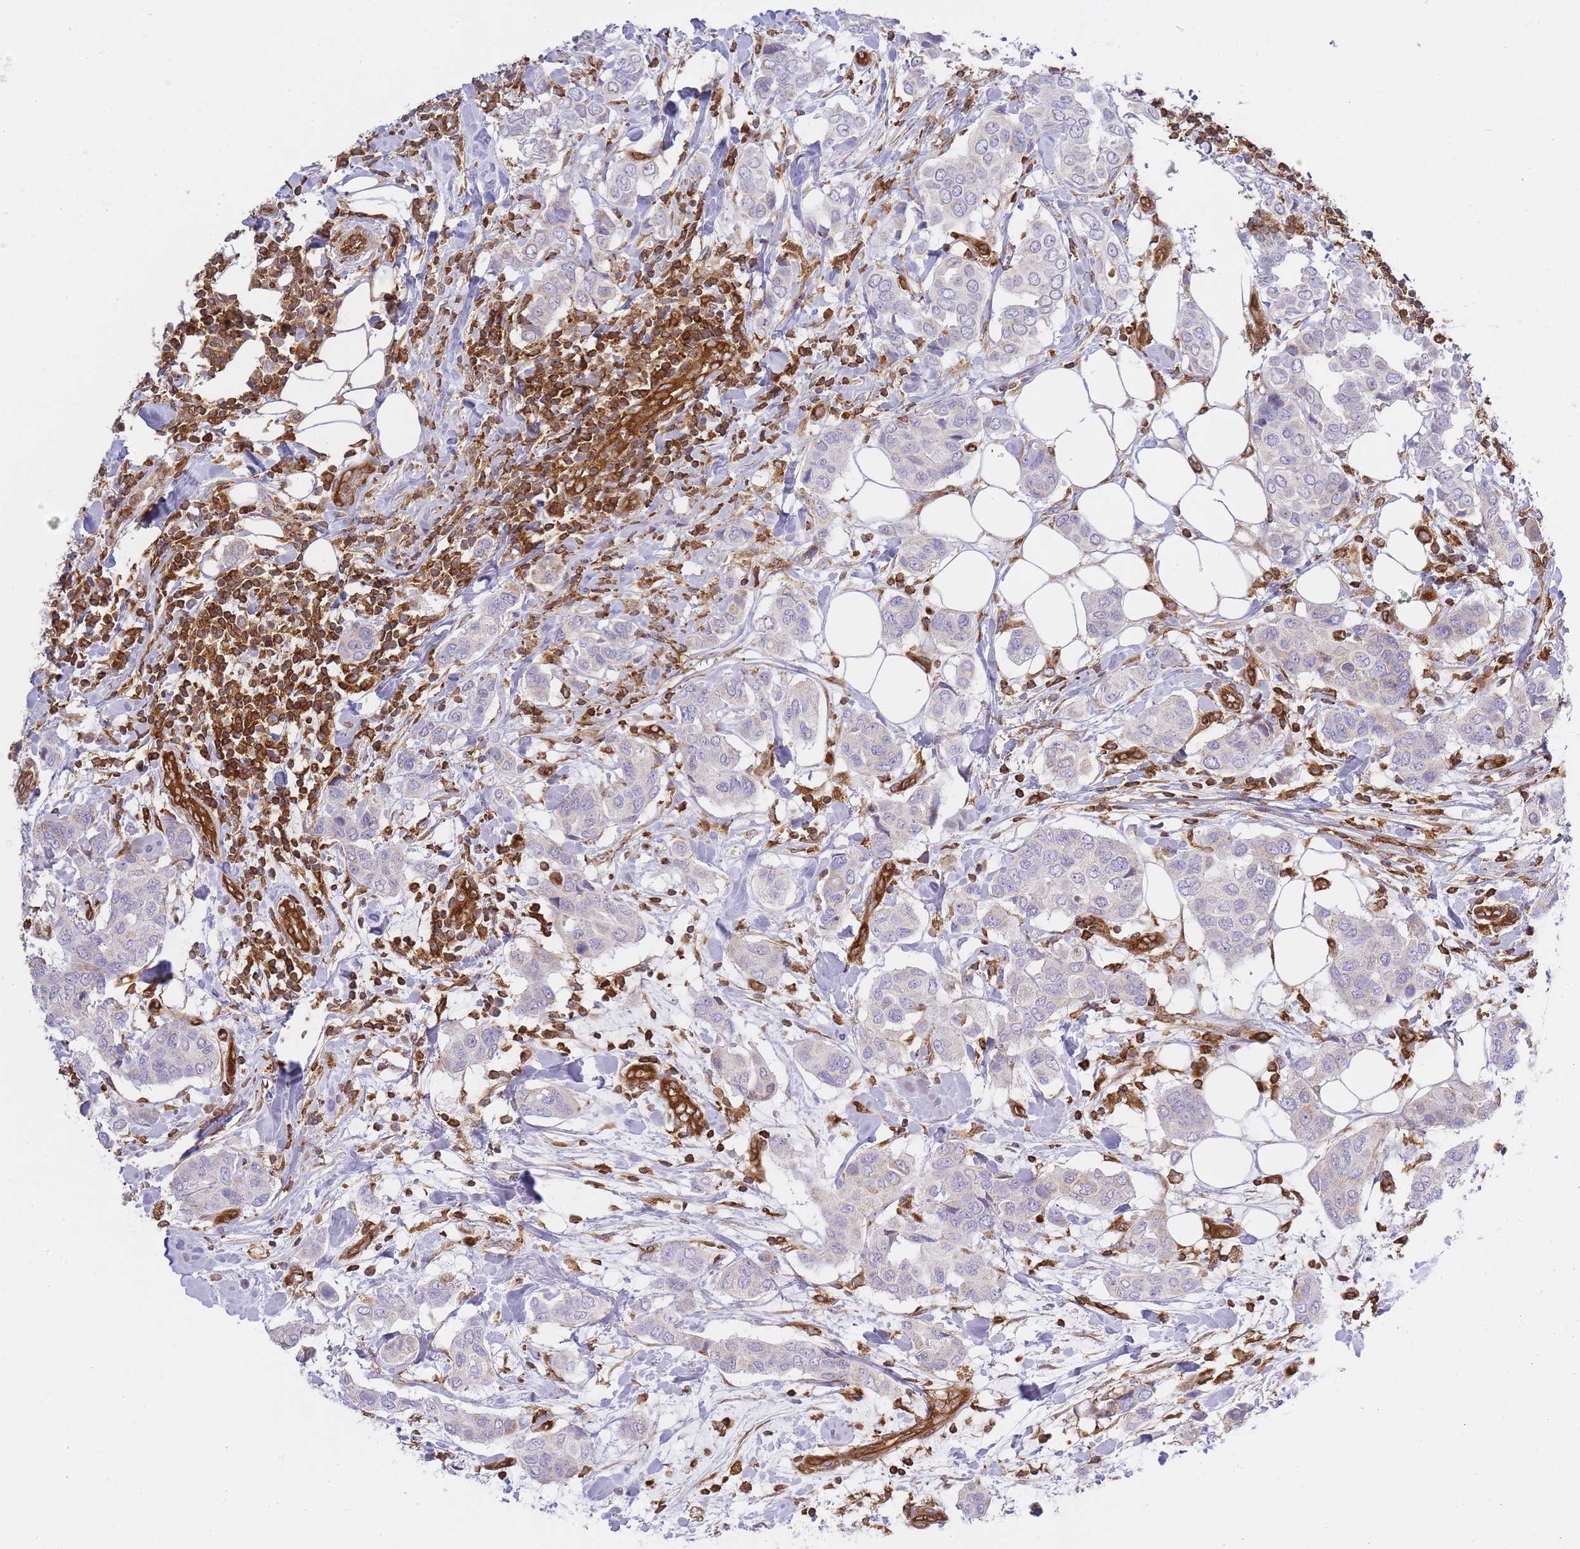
{"staining": {"intensity": "negative", "quantity": "none", "location": "none"}, "tissue": "breast cancer", "cell_type": "Tumor cells", "image_type": "cancer", "snomed": [{"axis": "morphology", "description": "Lobular carcinoma"}, {"axis": "topography", "description": "Breast"}], "caption": "High power microscopy photomicrograph of an IHC image of breast cancer, revealing no significant positivity in tumor cells. (Immunohistochemistry (ihc), brightfield microscopy, high magnification).", "gene": "MSN", "patient": {"sex": "female", "age": 51}}